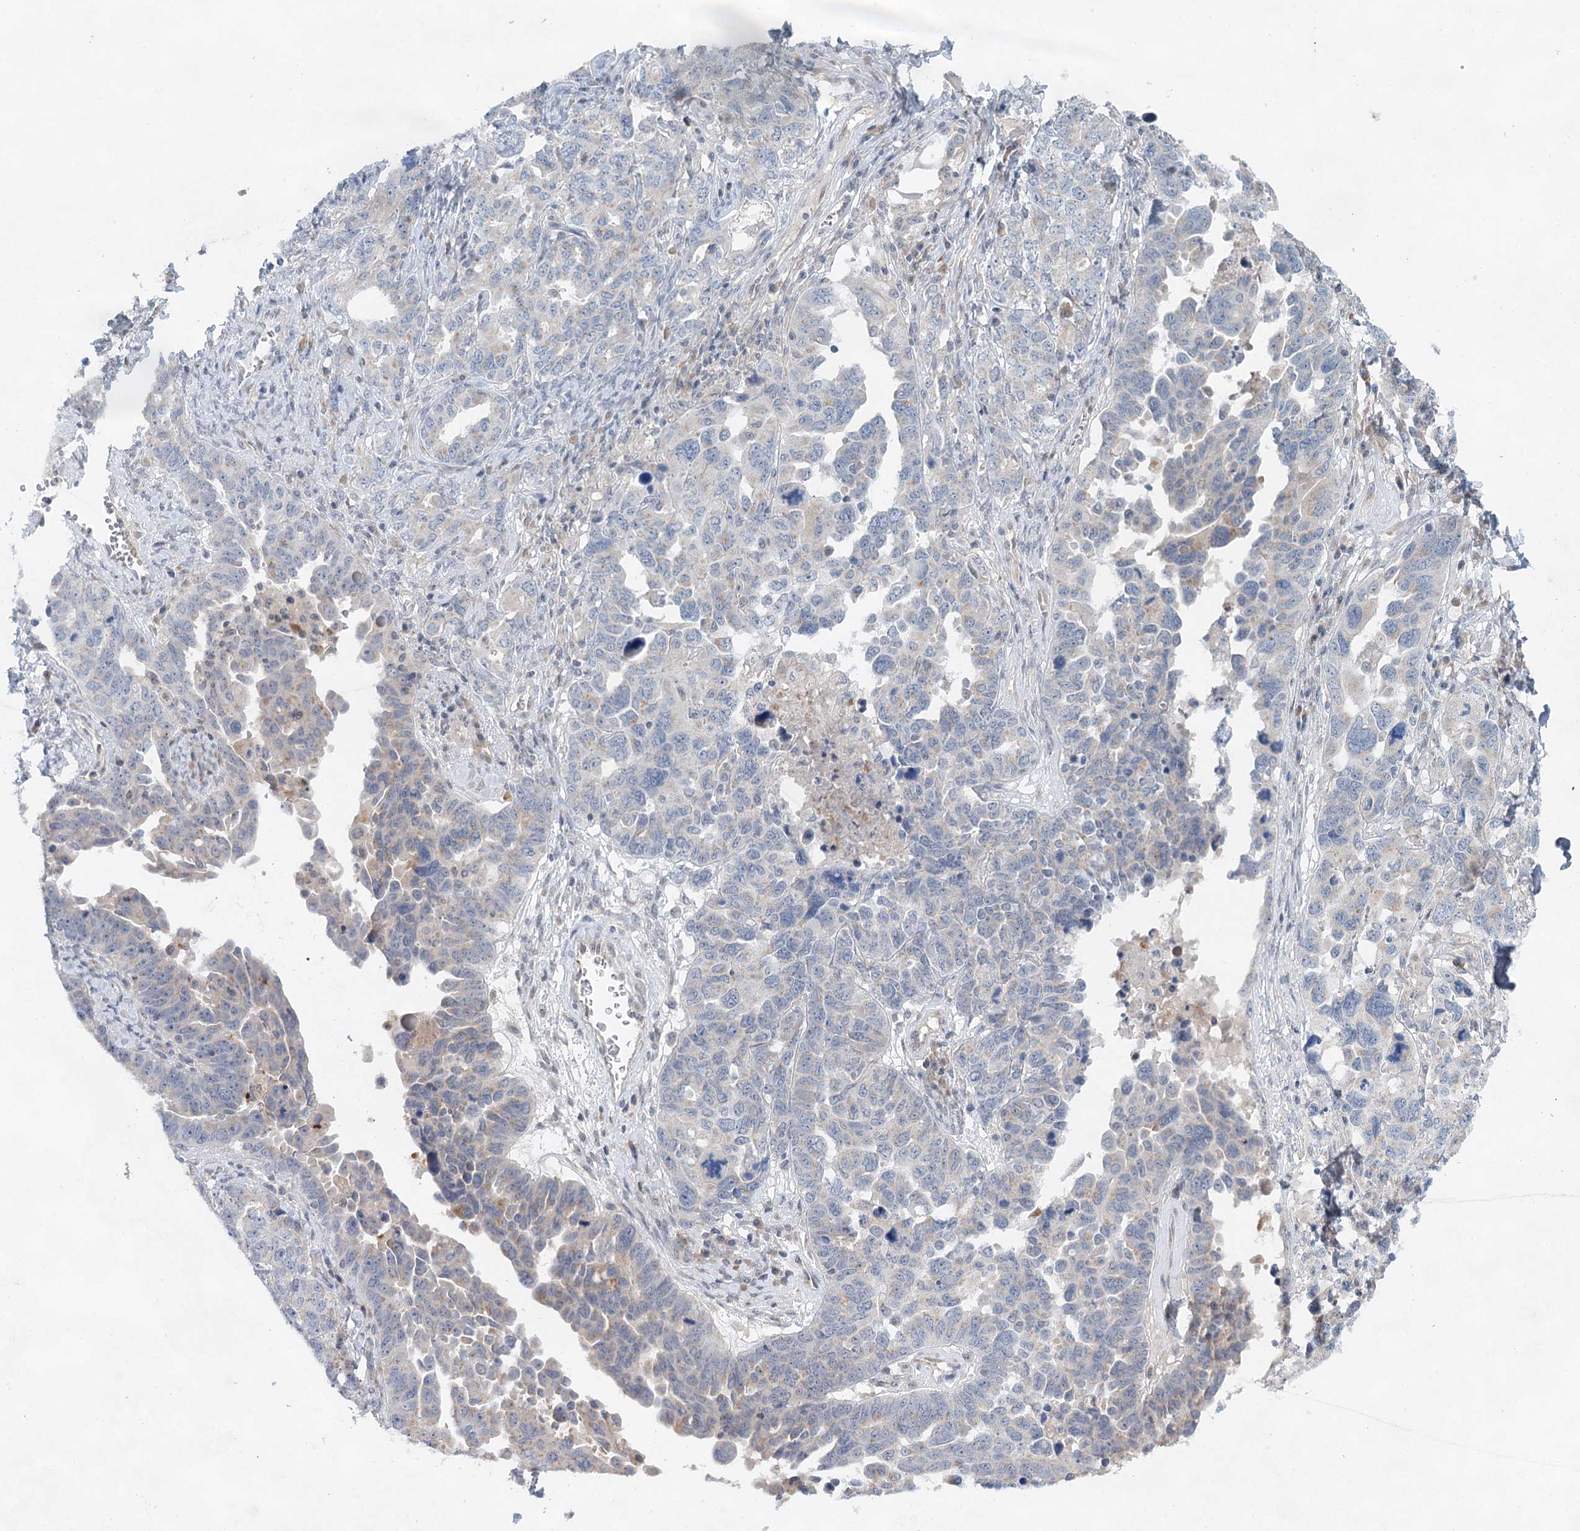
{"staining": {"intensity": "negative", "quantity": "none", "location": "none"}, "tissue": "ovarian cancer", "cell_type": "Tumor cells", "image_type": "cancer", "snomed": [{"axis": "morphology", "description": "Carcinoma, endometroid"}, {"axis": "topography", "description": "Ovary"}], "caption": "Immunohistochemistry (IHC) of ovarian cancer (endometroid carcinoma) displays no expression in tumor cells.", "gene": "BLTP1", "patient": {"sex": "female", "age": 62}}